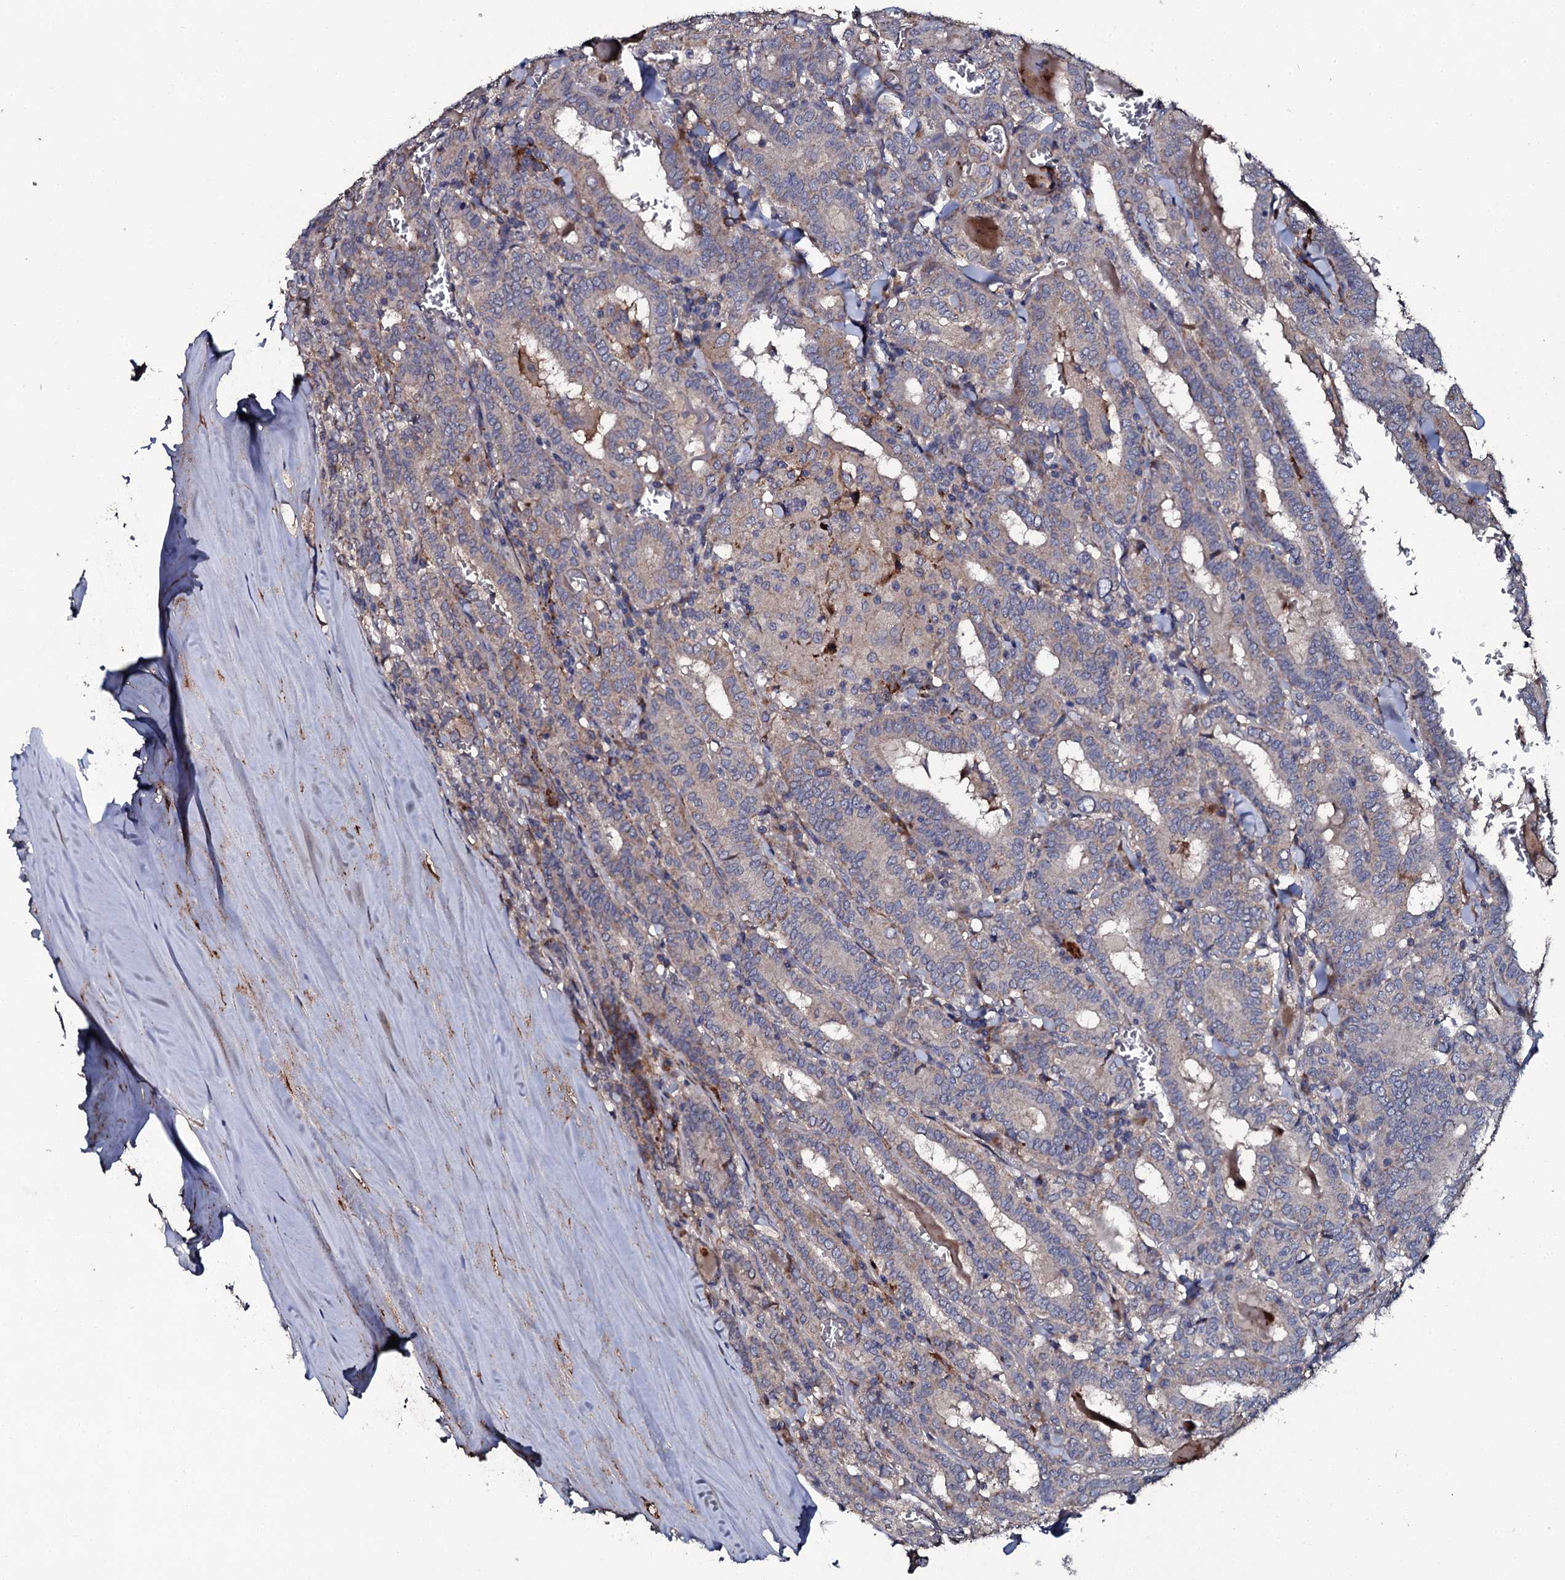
{"staining": {"intensity": "weak", "quantity": "<25%", "location": "cytoplasmic/membranous"}, "tissue": "thyroid cancer", "cell_type": "Tumor cells", "image_type": "cancer", "snomed": [{"axis": "morphology", "description": "Papillary adenocarcinoma, NOS"}, {"axis": "topography", "description": "Thyroid gland"}], "caption": "An image of human papillary adenocarcinoma (thyroid) is negative for staining in tumor cells.", "gene": "LRRC28", "patient": {"sex": "female", "age": 72}}